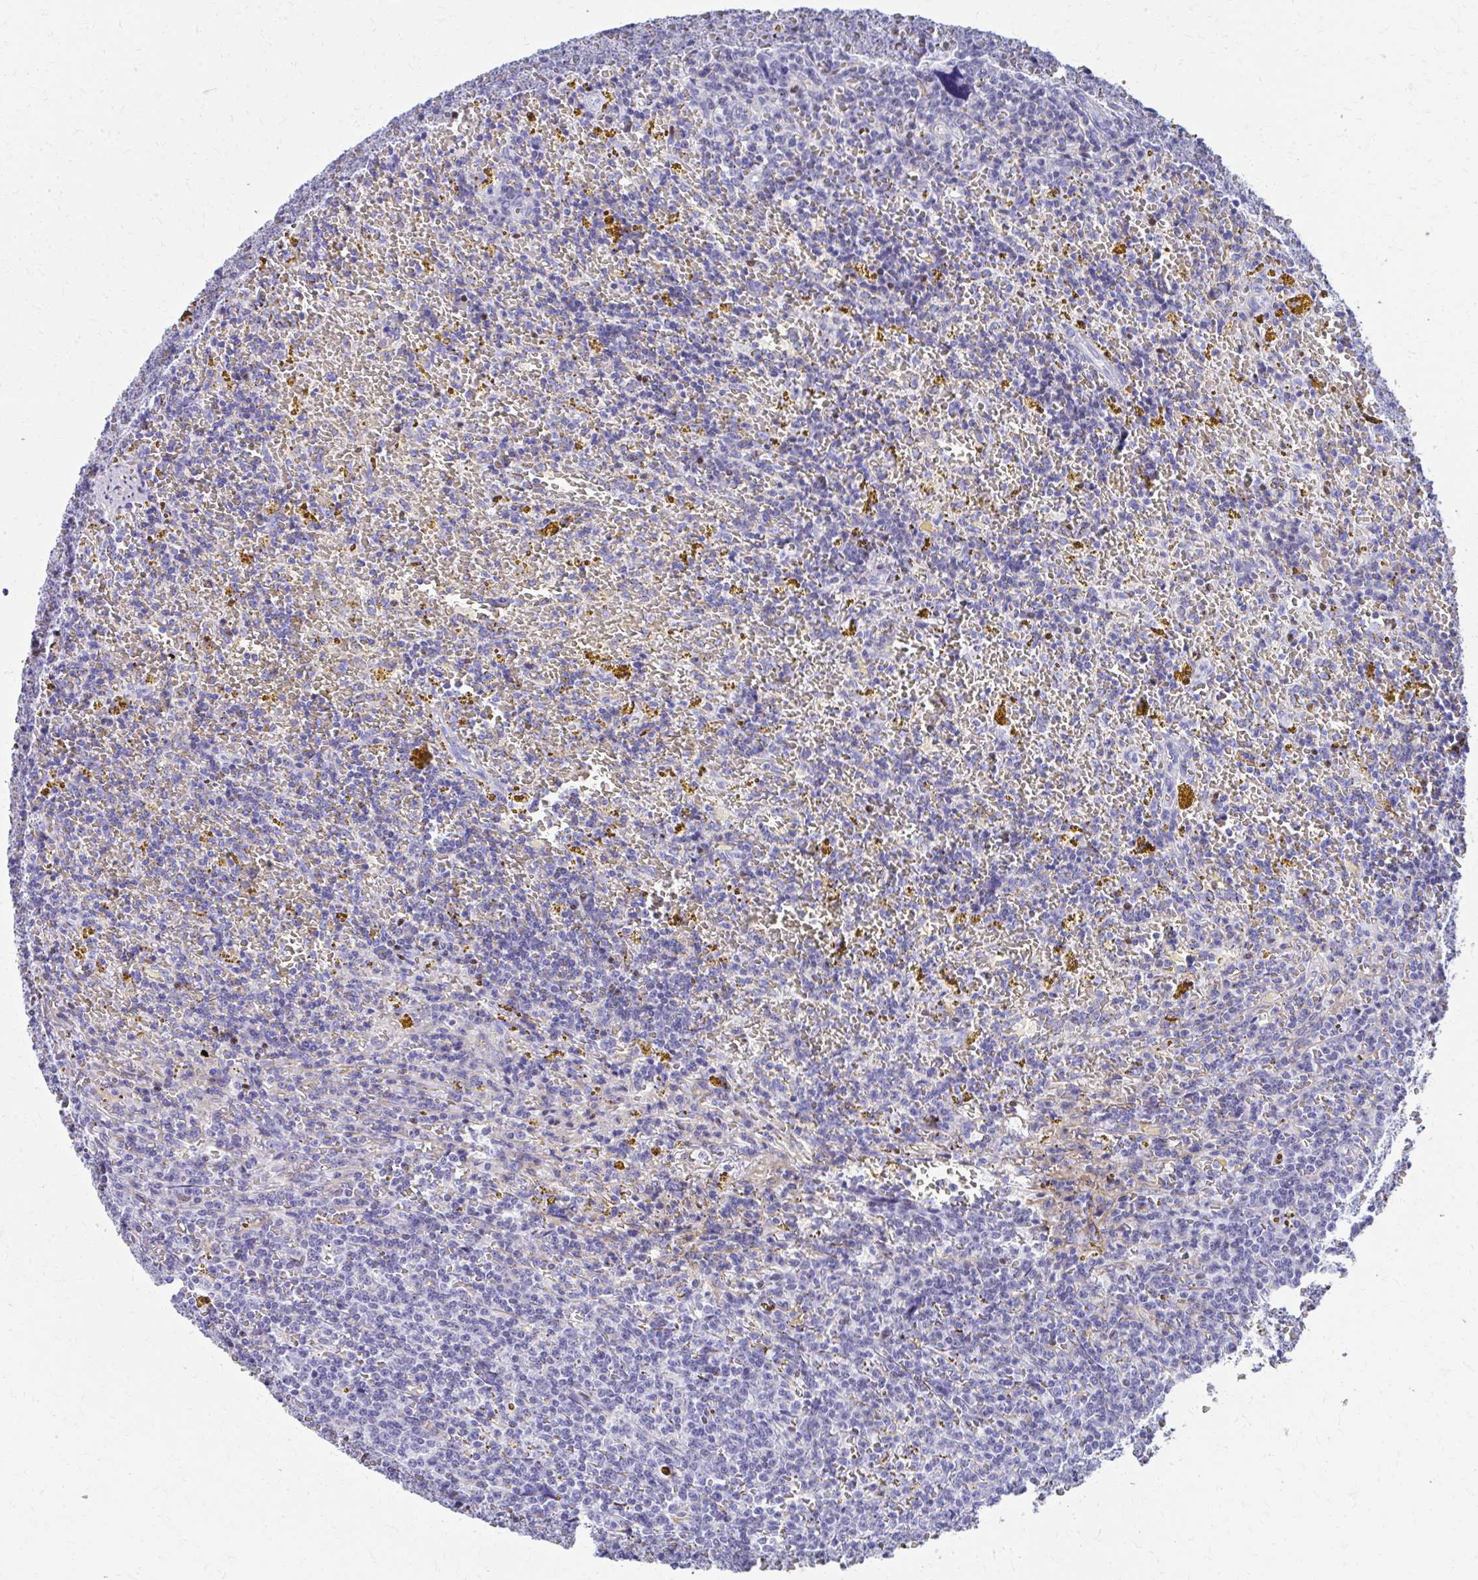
{"staining": {"intensity": "negative", "quantity": "none", "location": "none"}, "tissue": "lymphoma", "cell_type": "Tumor cells", "image_type": "cancer", "snomed": [{"axis": "morphology", "description": "Malignant lymphoma, non-Hodgkin's type, Low grade"}, {"axis": "topography", "description": "Spleen"}, {"axis": "topography", "description": "Lymph node"}], "caption": "IHC histopathology image of human low-grade malignant lymphoma, non-Hodgkin's type stained for a protein (brown), which shows no expression in tumor cells.", "gene": "RUNX3", "patient": {"sex": "female", "age": 66}}